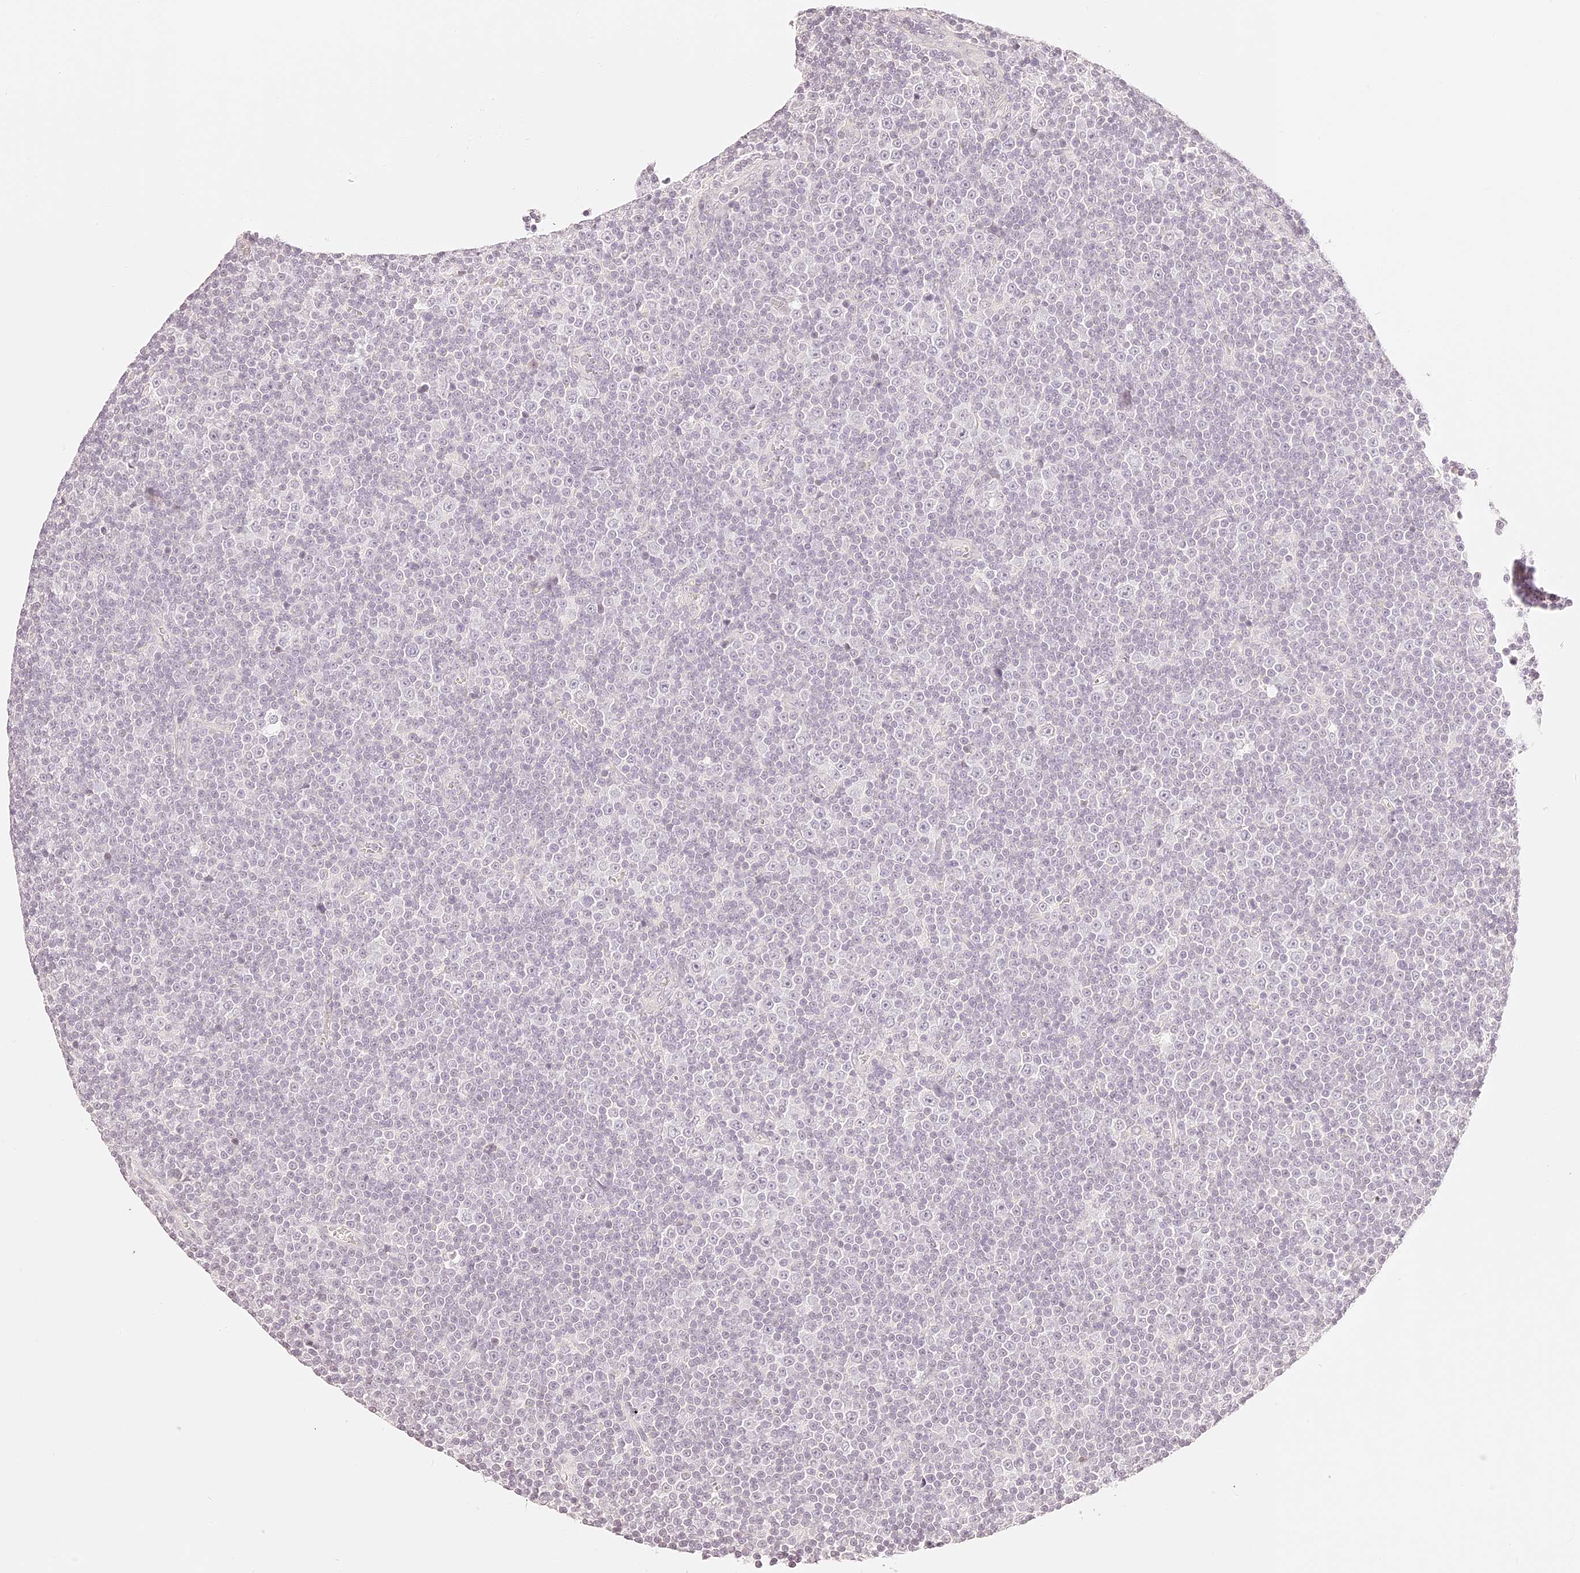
{"staining": {"intensity": "negative", "quantity": "none", "location": "none"}, "tissue": "lymphoma", "cell_type": "Tumor cells", "image_type": "cancer", "snomed": [{"axis": "morphology", "description": "Malignant lymphoma, non-Hodgkin's type, Low grade"}, {"axis": "topography", "description": "Lymph node"}], "caption": "This is an IHC histopathology image of human lymphoma. There is no expression in tumor cells.", "gene": "TRIM45", "patient": {"sex": "female", "age": 67}}